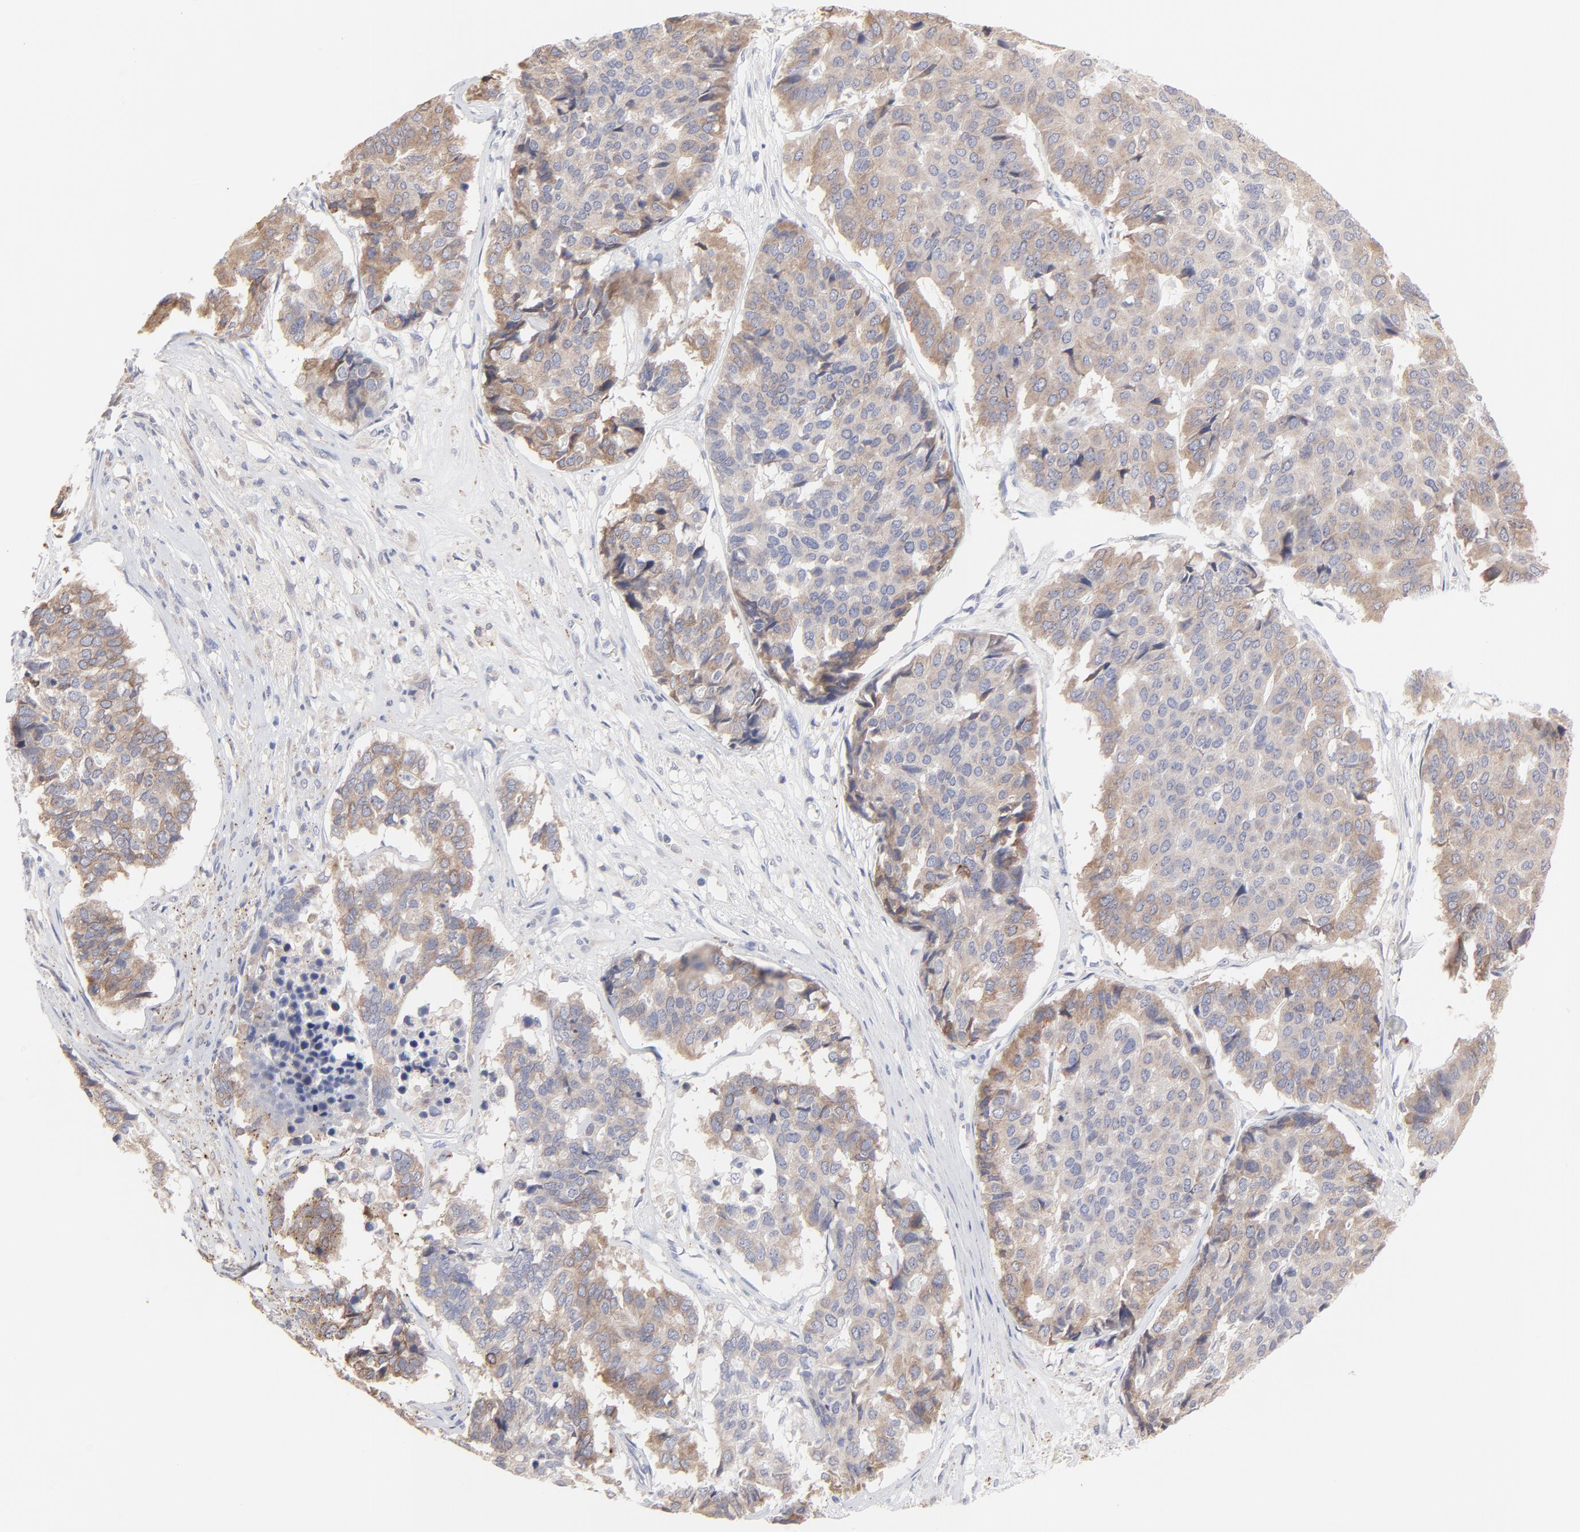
{"staining": {"intensity": "weak", "quantity": ">75%", "location": "cytoplasmic/membranous"}, "tissue": "pancreatic cancer", "cell_type": "Tumor cells", "image_type": "cancer", "snomed": [{"axis": "morphology", "description": "Adenocarcinoma, NOS"}, {"axis": "topography", "description": "Pancreas"}], "caption": "High-magnification brightfield microscopy of pancreatic cancer stained with DAB (3,3'-diaminobenzidine) (brown) and counterstained with hematoxylin (blue). tumor cells exhibit weak cytoplasmic/membranous expression is appreciated in about>75% of cells. (IHC, brightfield microscopy, high magnification).", "gene": "TRIM22", "patient": {"sex": "male", "age": 50}}